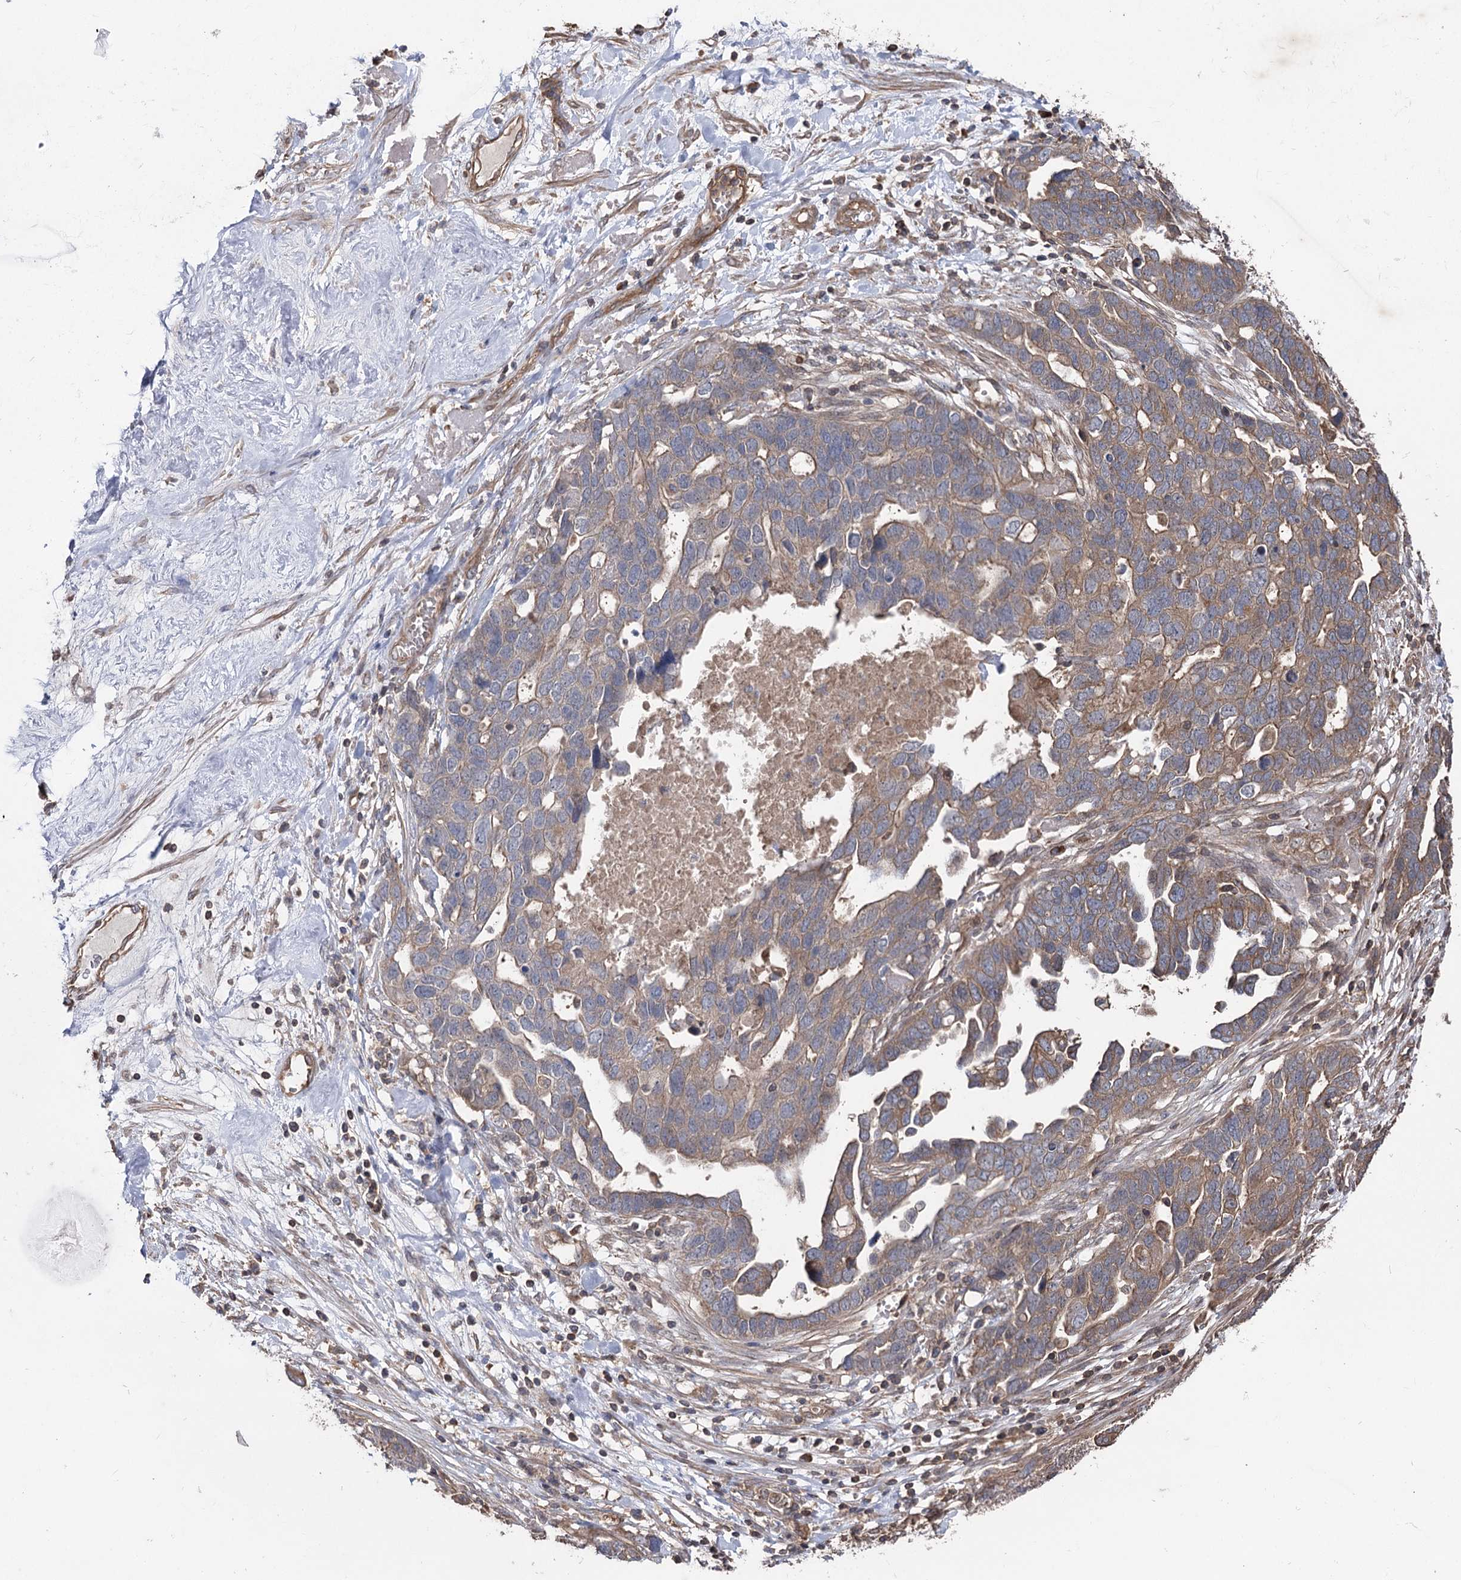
{"staining": {"intensity": "weak", "quantity": "25%-75%", "location": "cytoplasmic/membranous"}, "tissue": "ovarian cancer", "cell_type": "Tumor cells", "image_type": "cancer", "snomed": [{"axis": "morphology", "description": "Cystadenocarcinoma, serous, NOS"}, {"axis": "topography", "description": "Ovary"}], "caption": "Immunohistochemistry (IHC) of serous cystadenocarcinoma (ovarian) shows low levels of weak cytoplasmic/membranous expression in about 25%-75% of tumor cells.", "gene": "LARS2", "patient": {"sex": "female", "age": 54}}